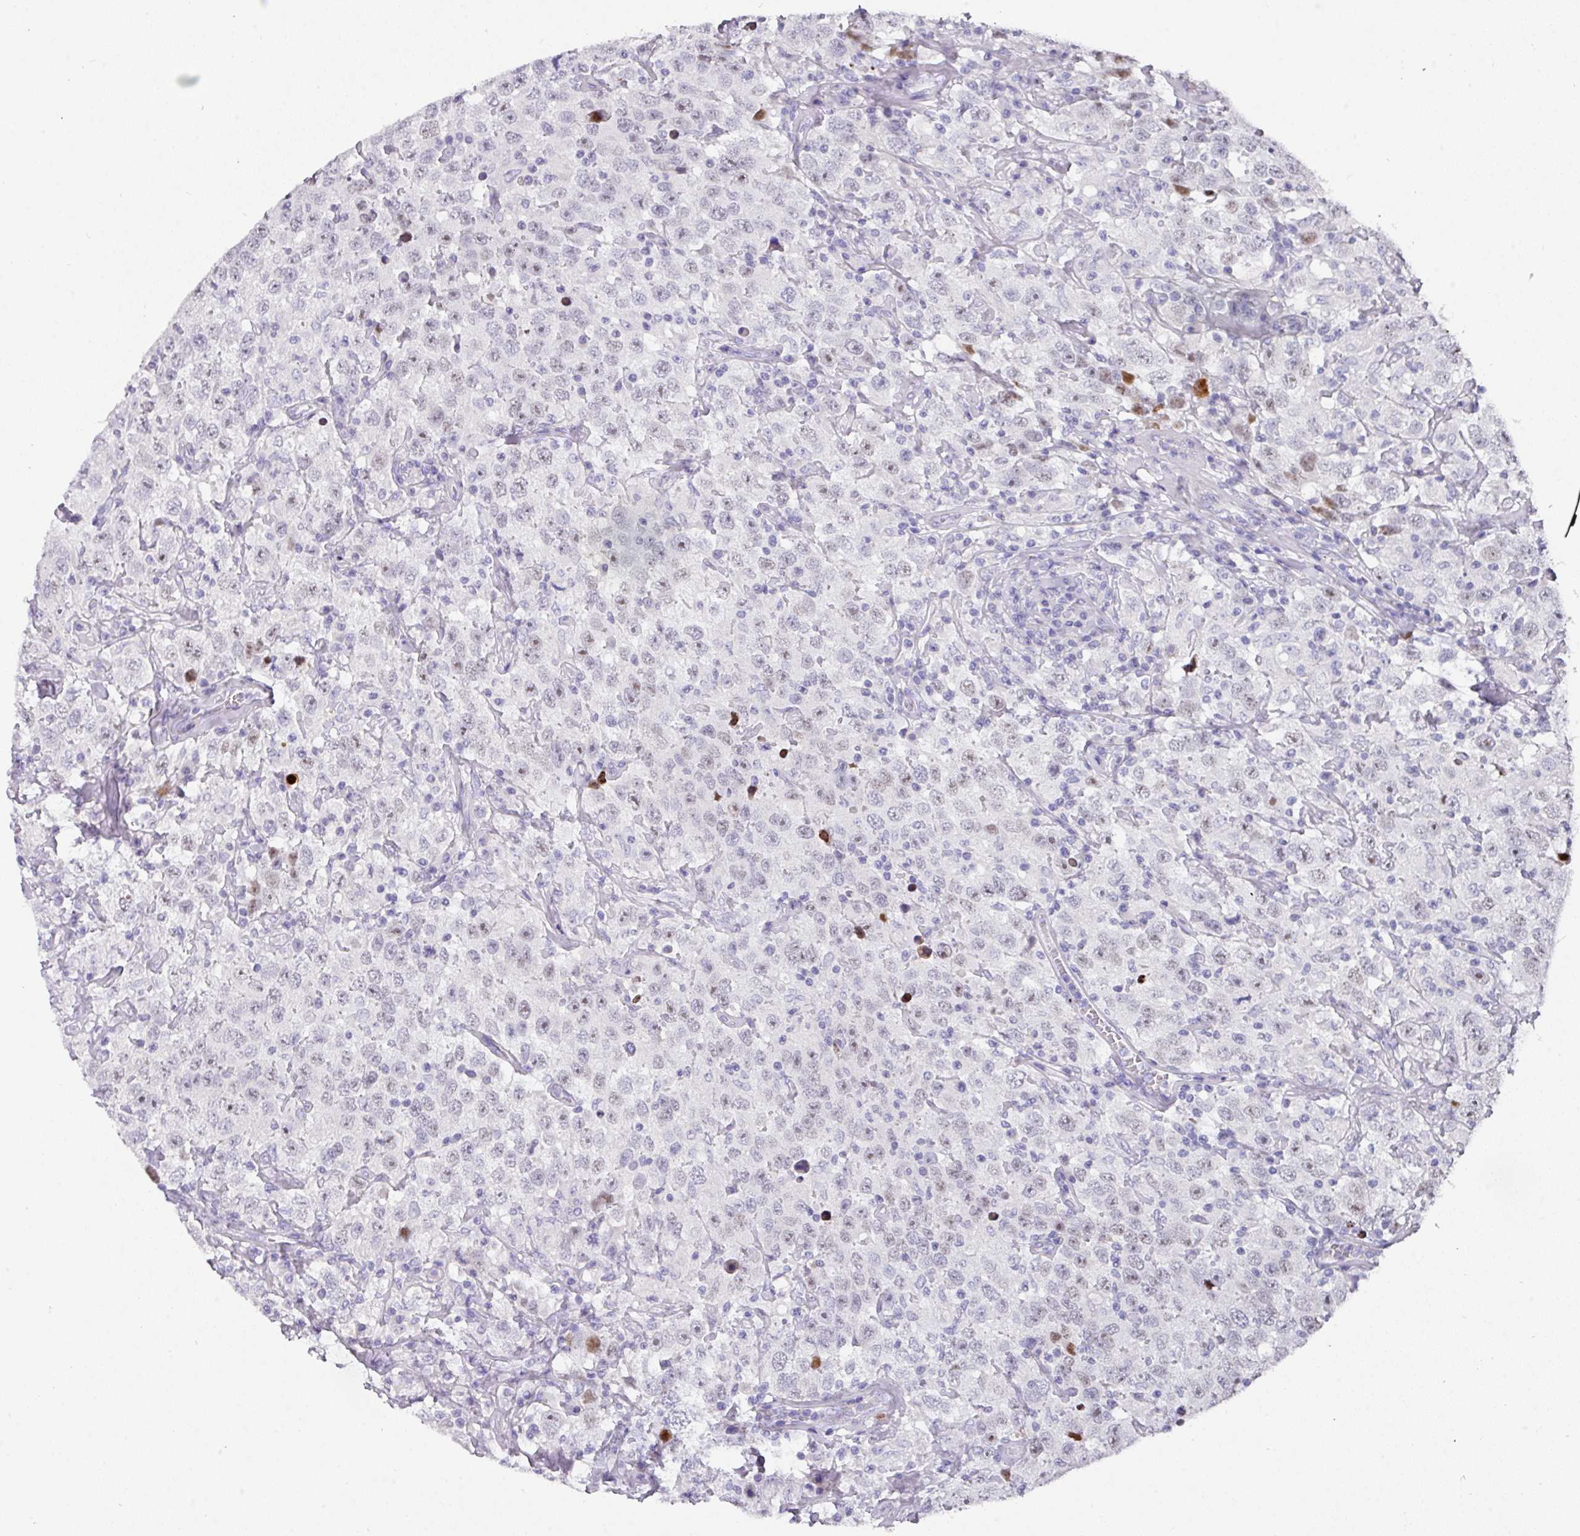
{"staining": {"intensity": "weak", "quantity": "25%-75%", "location": "nuclear"}, "tissue": "testis cancer", "cell_type": "Tumor cells", "image_type": "cancer", "snomed": [{"axis": "morphology", "description": "Seminoma, NOS"}, {"axis": "topography", "description": "Testis"}], "caption": "IHC of human testis cancer (seminoma) reveals low levels of weak nuclear staining in about 25%-75% of tumor cells. The staining was performed using DAB to visualize the protein expression in brown, while the nuclei were stained in blue with hematoxylin (Magnification: 20x).", "gene": "ANKRD29", "patient": {"sex": "male", "age": 41}}